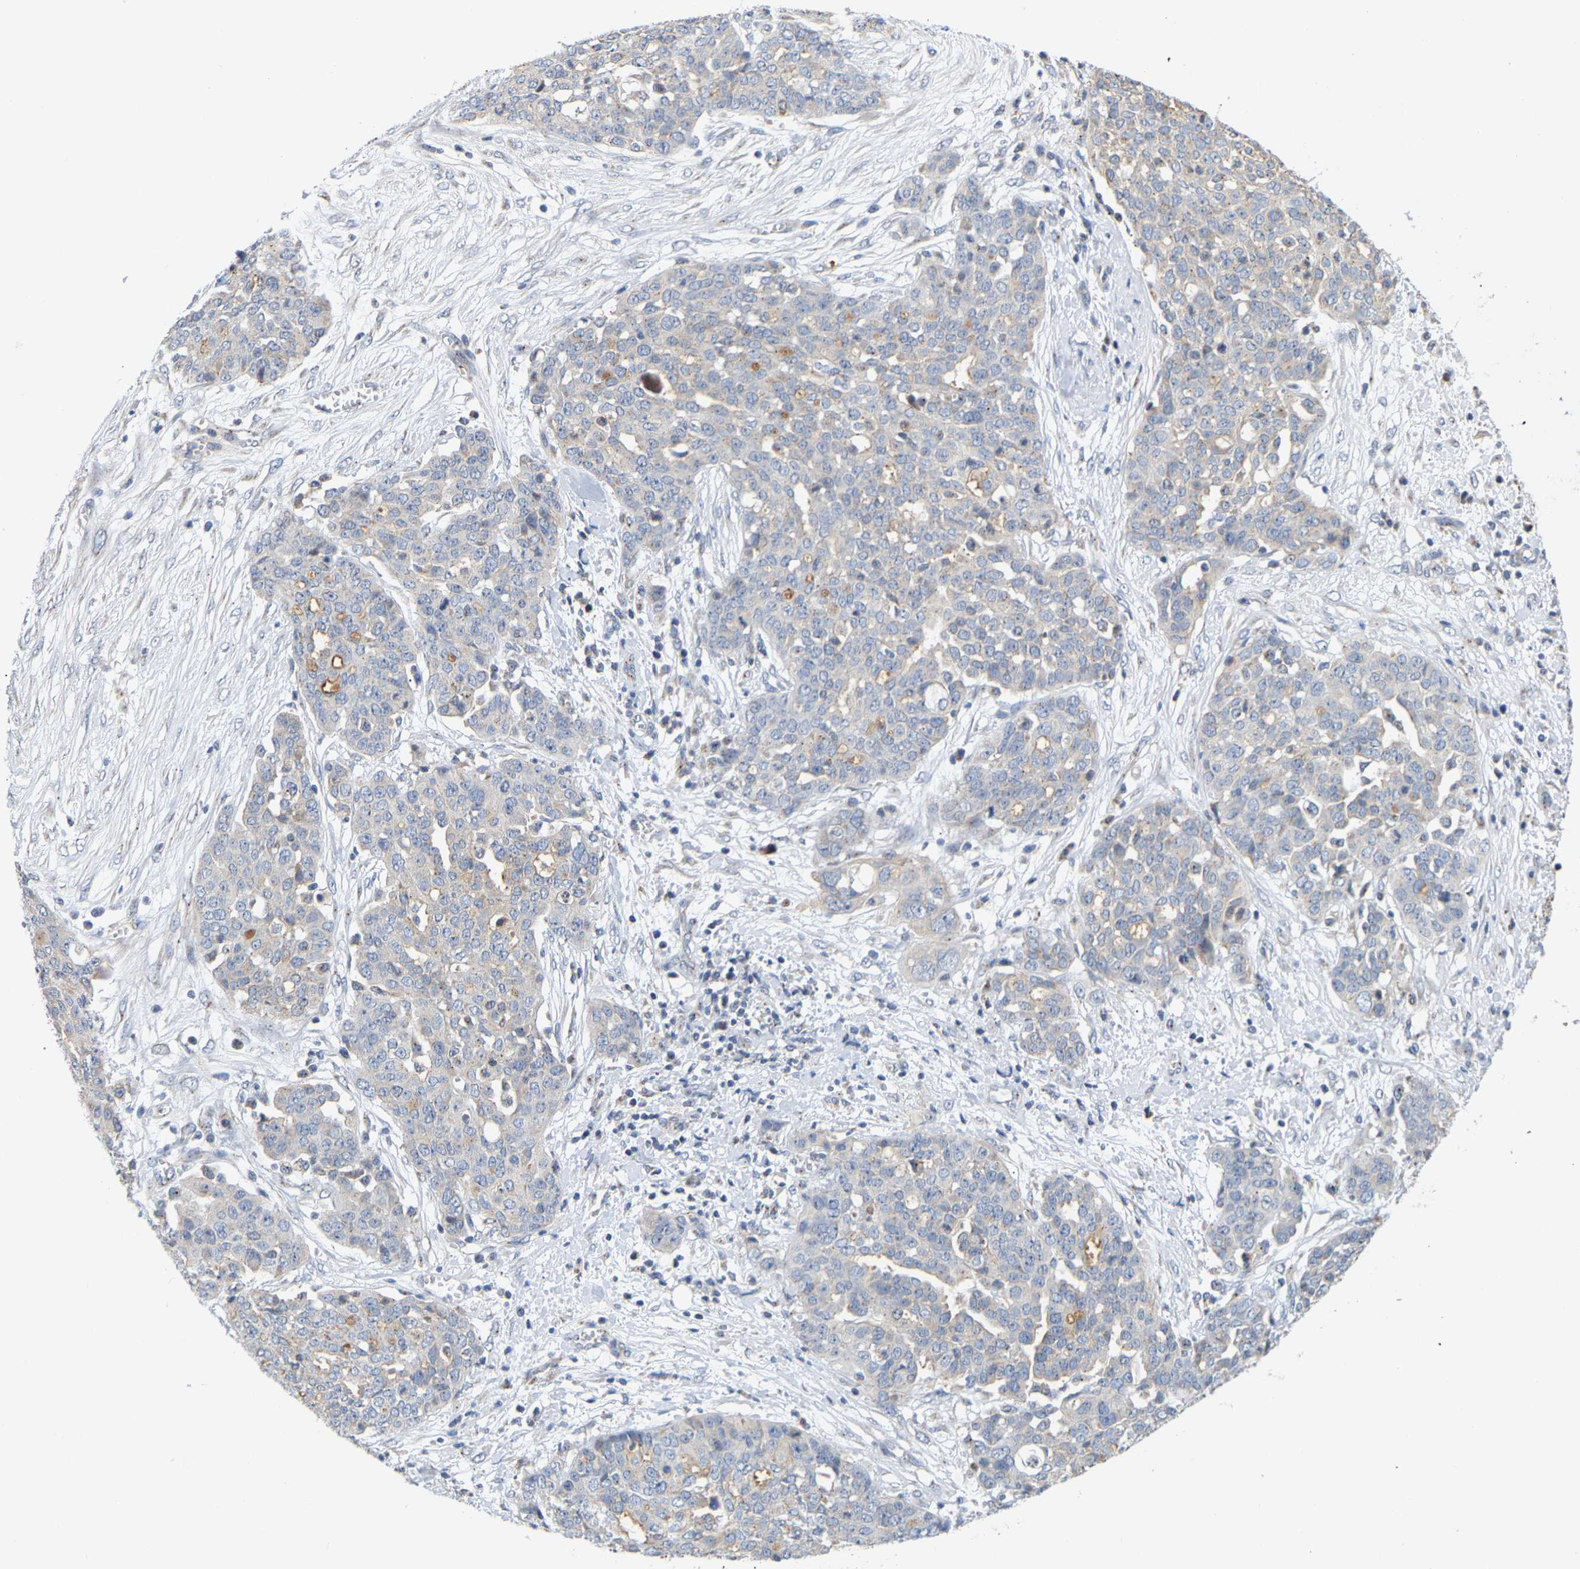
{"staining": {"intensity": "negative", "quantity": "none", "location": "none"}, "tissue": "ovarian cancer", "cell_type": "Tumor cells", "image_type": "cancer", "snomed": [{"axis": "morphology", "description": "Cystadenocarcinoma, serous, NOS"}, {"axis": "topography", "description": "Soft tissue"}, {"axis": "topography", "description": "Ovary"}], "caption": "Human ovarian cancer (serous cystadenocarcinoma) stained for a protein using immunohistochemistry (IHC) demonstrates no staining in tumor cells.", "gene": "PCNT", "patient": {"sex": "female", "age": 57}}